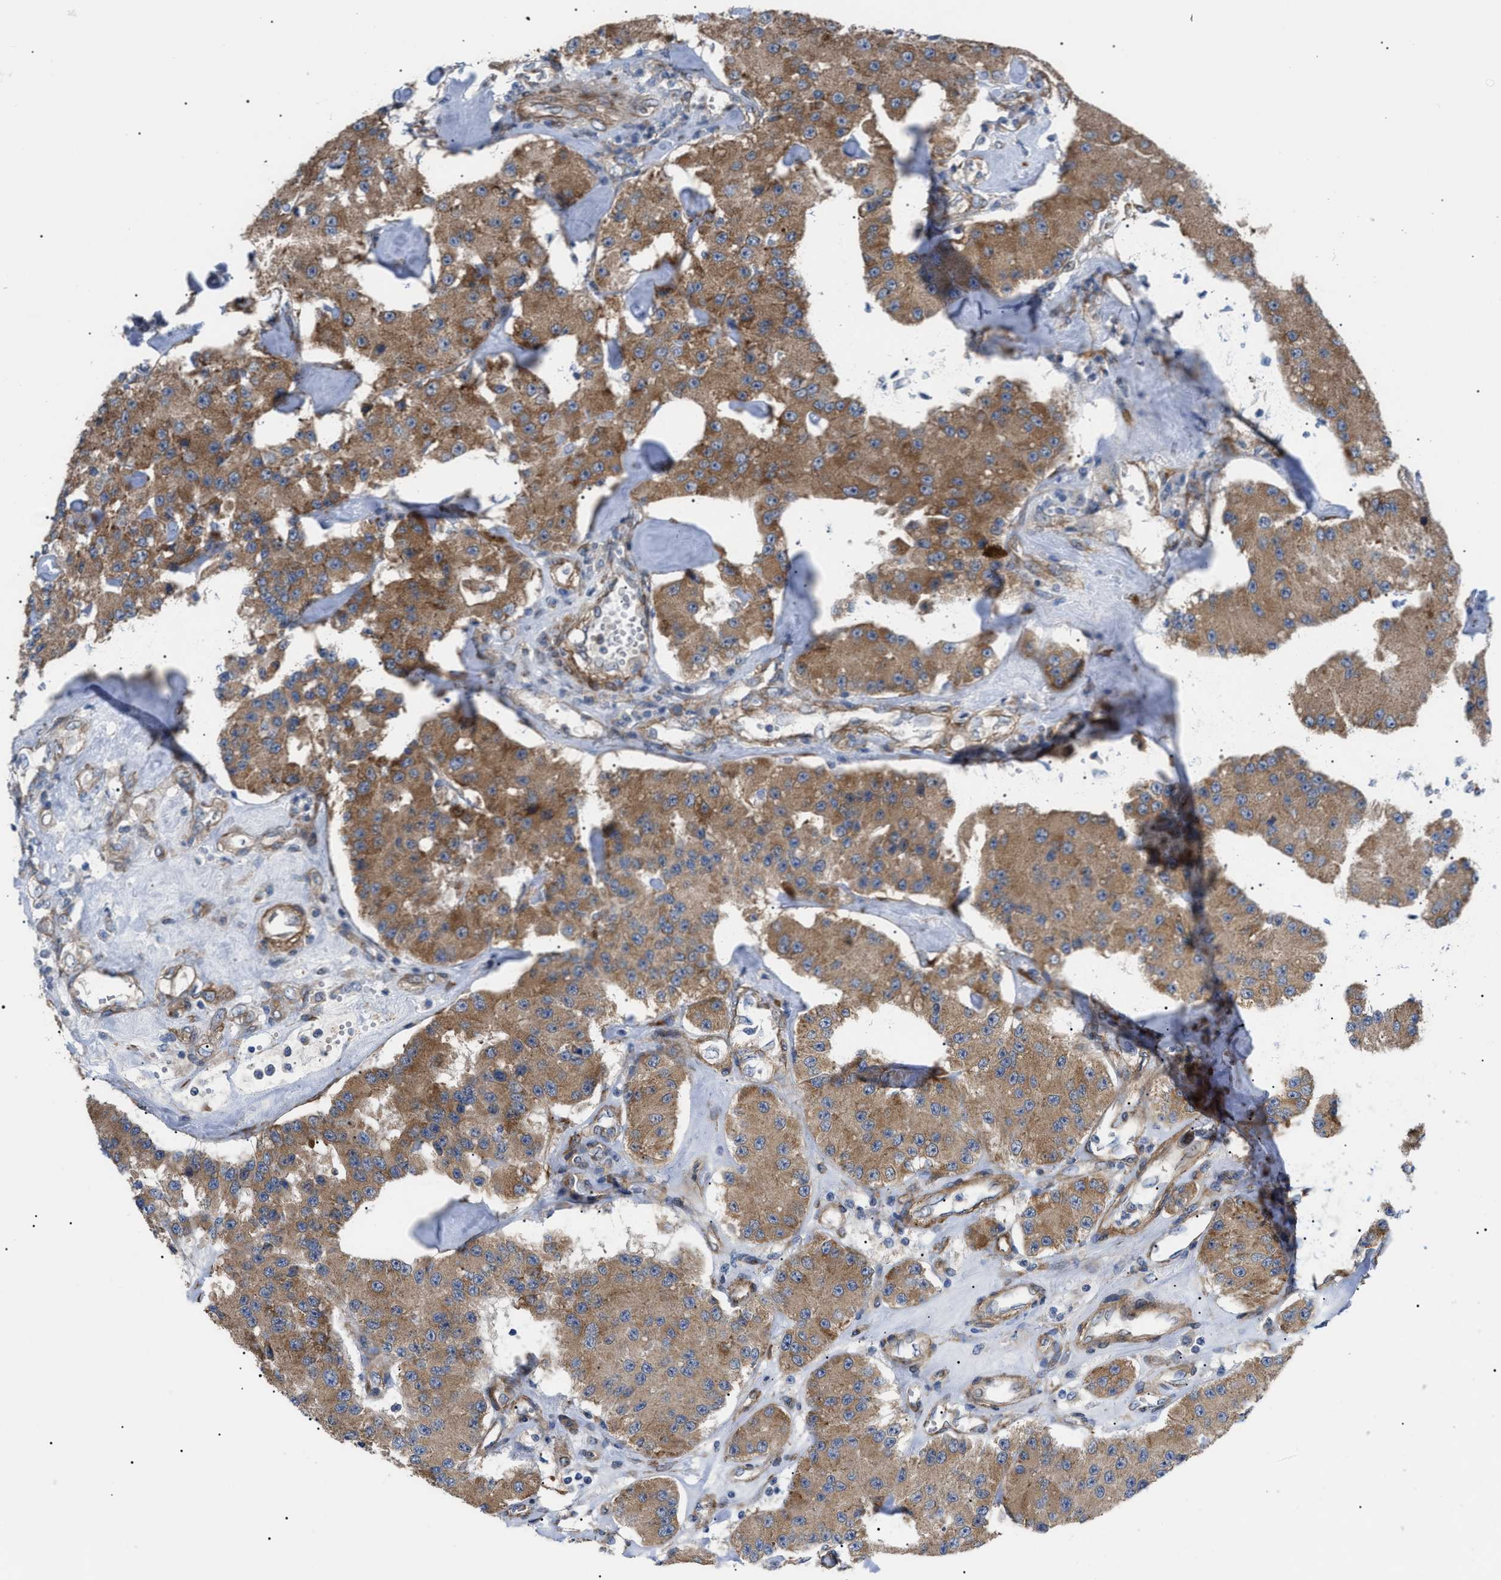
{"staining": {"intensity": "moderate", "quantity": ">75%", "location": "cytoplasmic/membranous"}, "tissue": "carcinoid", "cell_type": "Tumor cells", "image_type": "cancer", "snomed": [{"axis": "morphology", "description": "Carcinoid, malignant, NOS"}, {"axis": "topography", "description": "Pancreas"}], "caption": "Immunohistochemistry (IHC) (DAB) staining of carcinoid displays moderate cytoplasmic/membranous protein staining in approximately >75% of tumor cells.", "gene": "MYO10", "patient": {"sex": "male", "age": 41}}